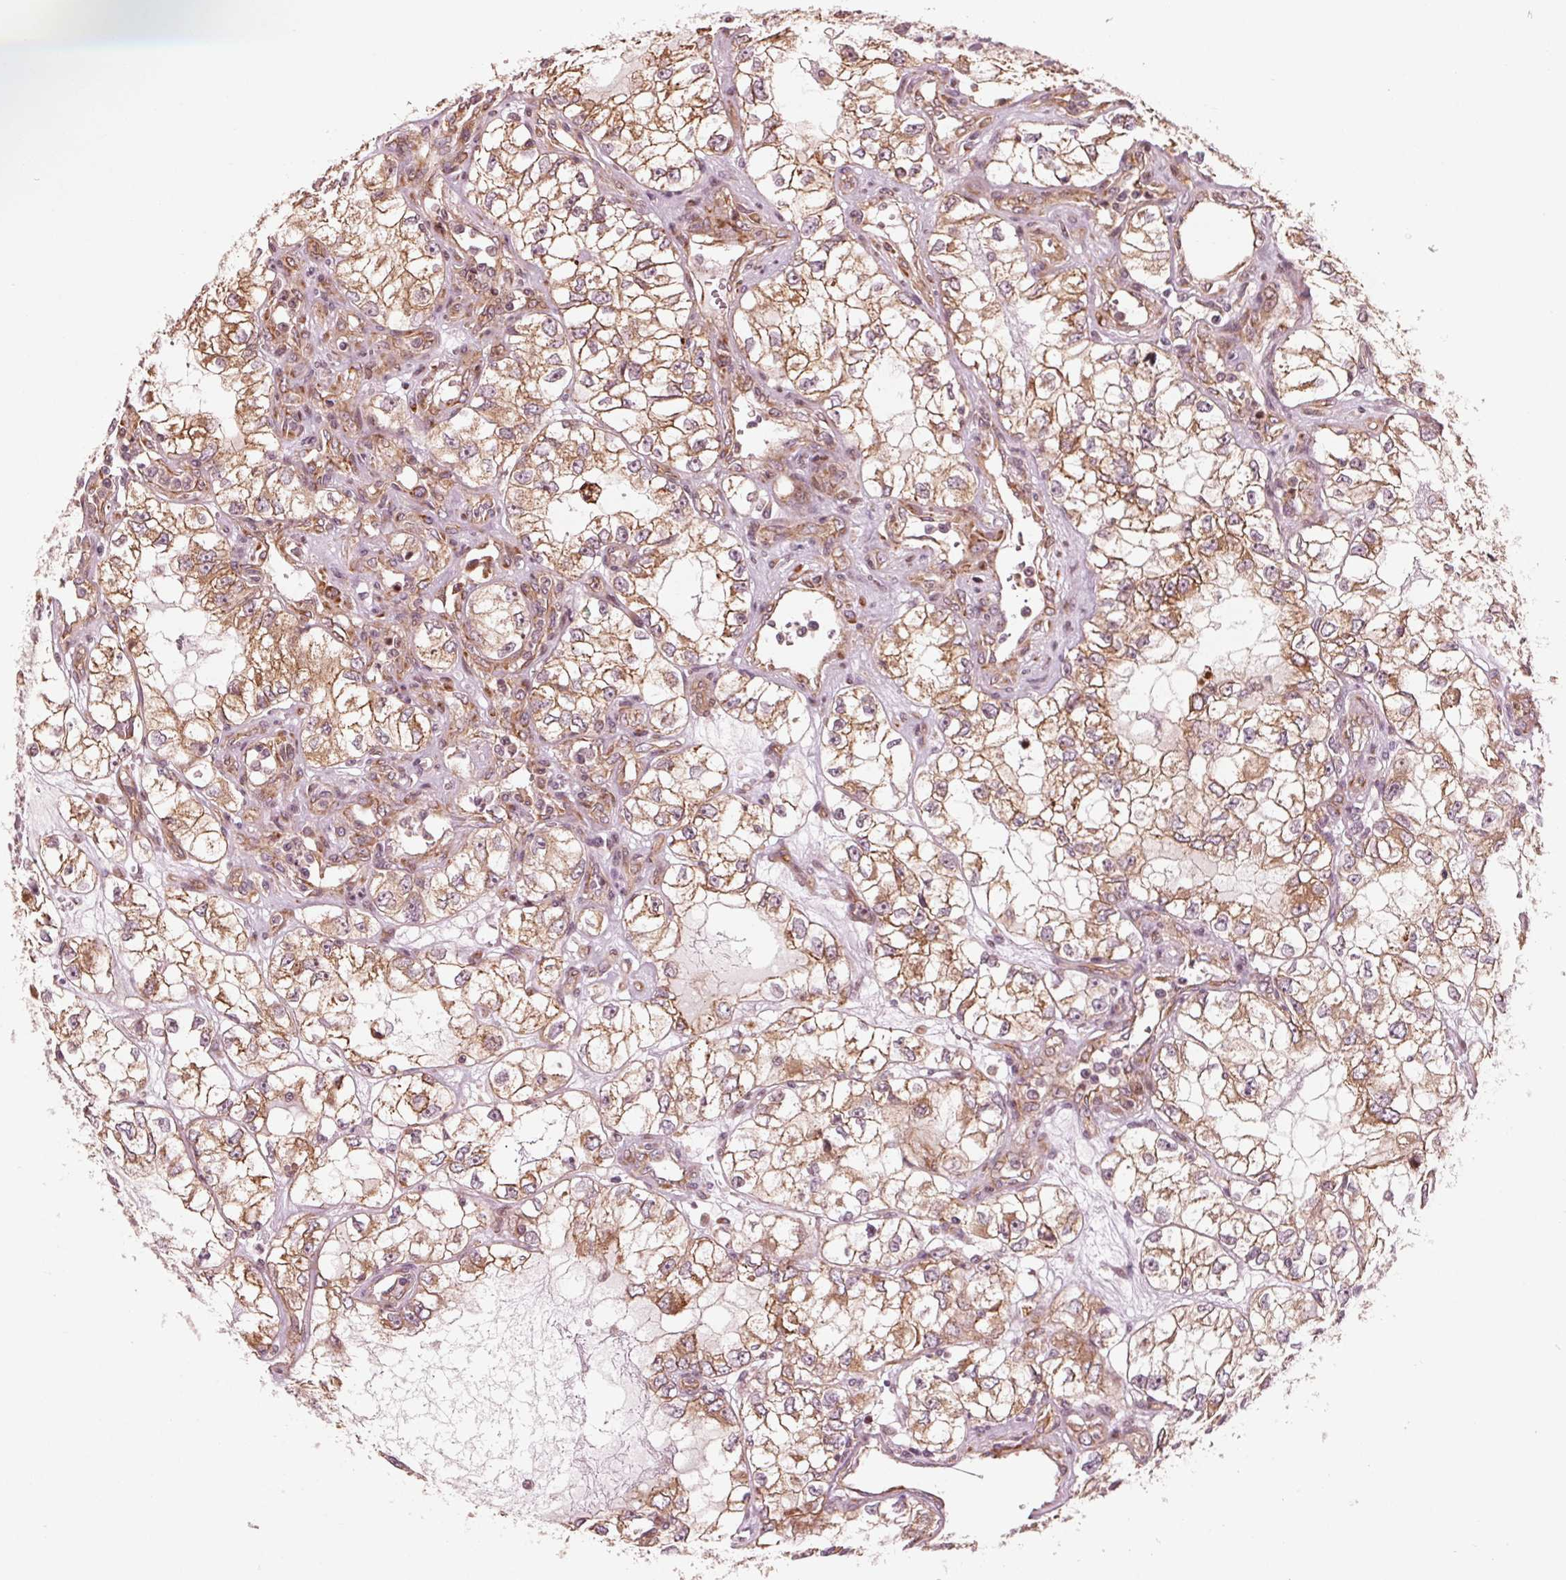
{"staining": {"intensity": "weak", "quantity": ">75%", "location": "cytoplasmic/membranous"}, "tissue": "renal cancer", "cell_type": "Tumor cells", "image_type": "cancer", "snomed": [{"axis": "morphology", "description": "Adenocarcinoma, NOS"}, {"axis": "topography", "description": "Kidney"}], "caption": "Protein expression by immunohistochemistry (IHC) demonstrates weak cytoplasmic/membranous expression in about >75% of tumor cells in adenocarcinoma (renal). Immunohistochemistry stains the protein of interest in brown and the nuclei are stained blue.", "gene": "CMIP", "patient": {"sex": "female", "age": 59}}